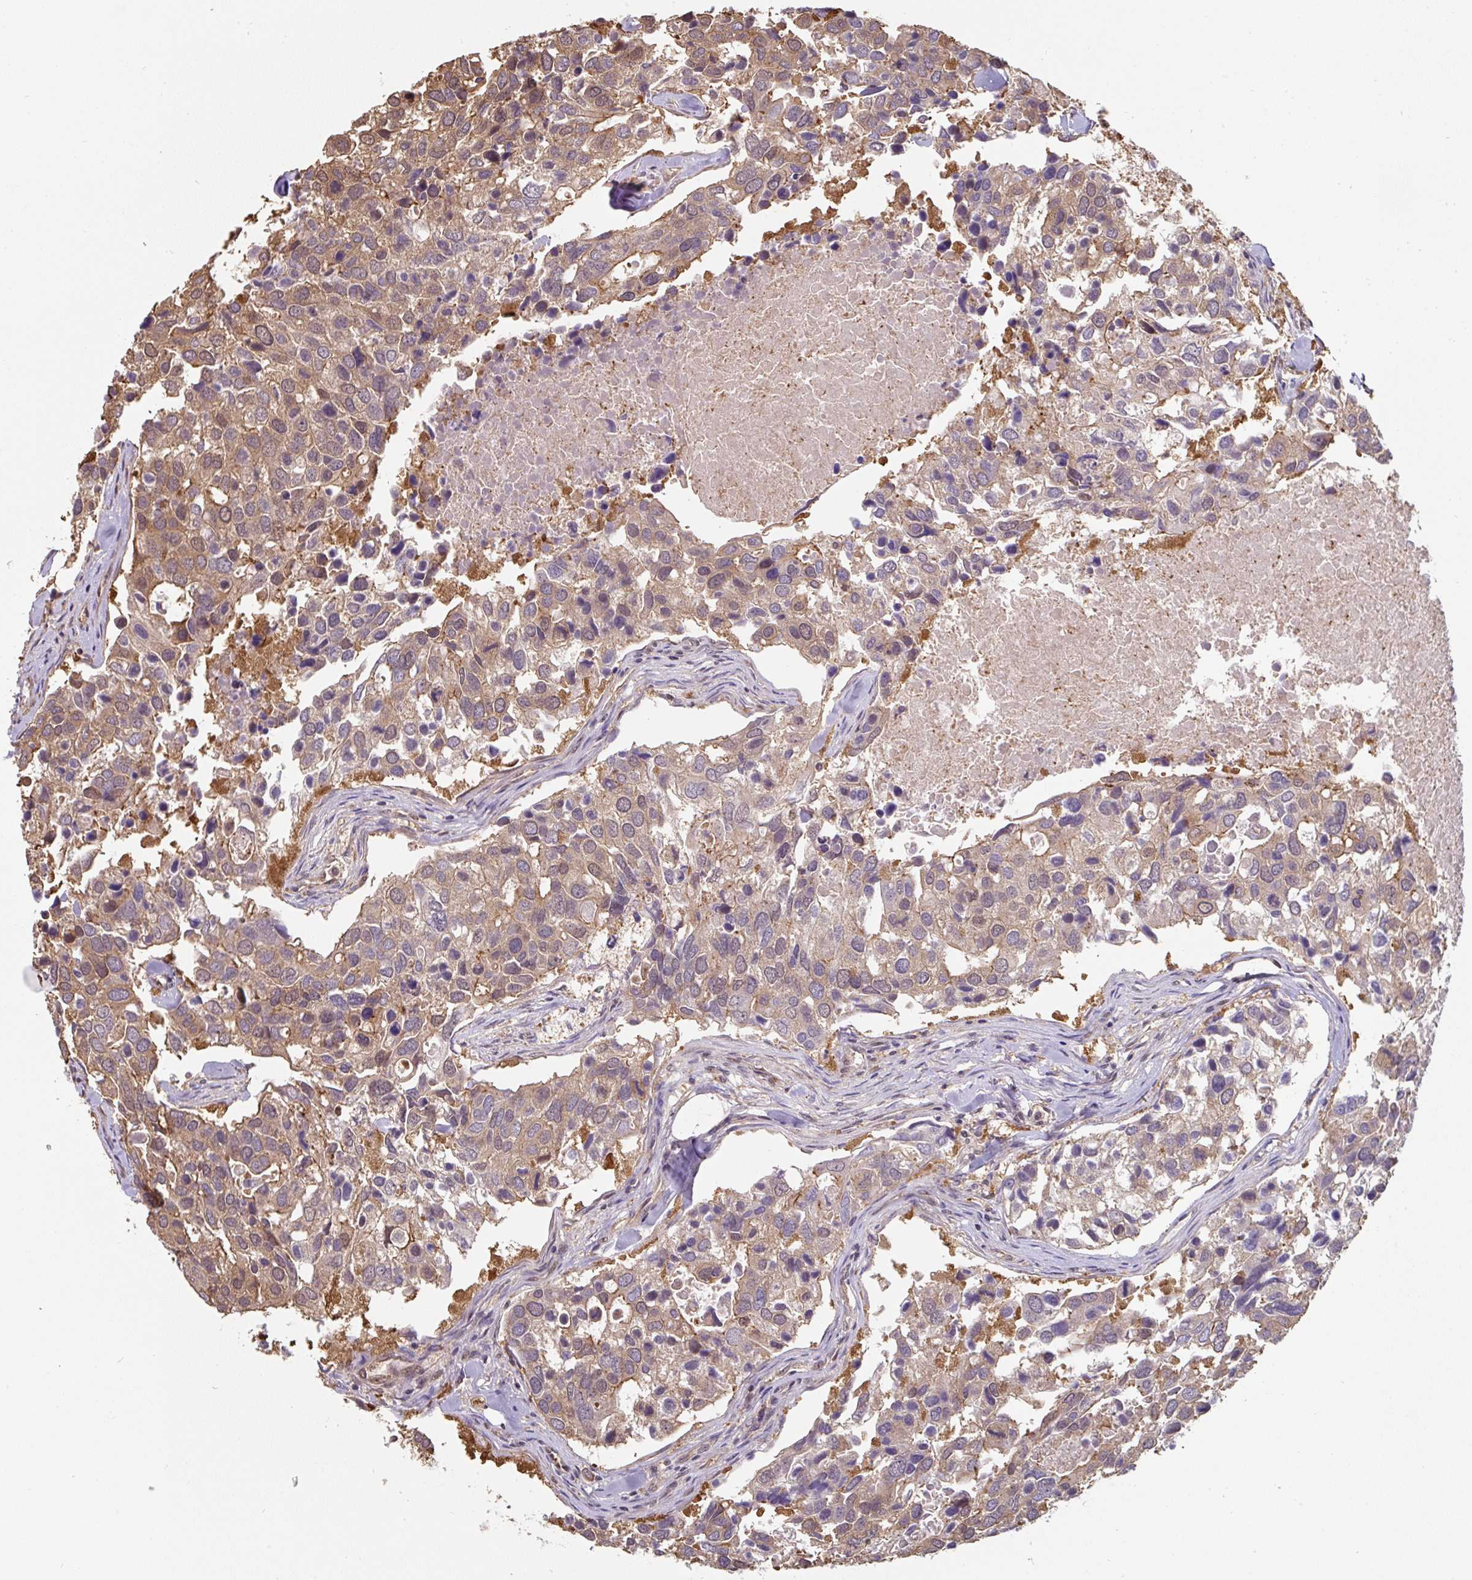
{"staining": {"intensity": "moderate", "quantity": "25%-75%", "location": "cytoplasmic/membranous"}, "tissue": "breast cancer", "cell_type": "Tumor cells", "image_type": "cancer", "snomed": [{"axis": "morphology", "description": "Duct carcinoma"}, {"axis": "topography", "description": "Breast"}], "caption": "Breast cancer (intraductal carcinoma) tissue shows moderate cytoplasmic/membranous expression in approximately 25%-75% of tumor cells", "gene": "ST13", "patient": {"sex": "female", "age": 83}}